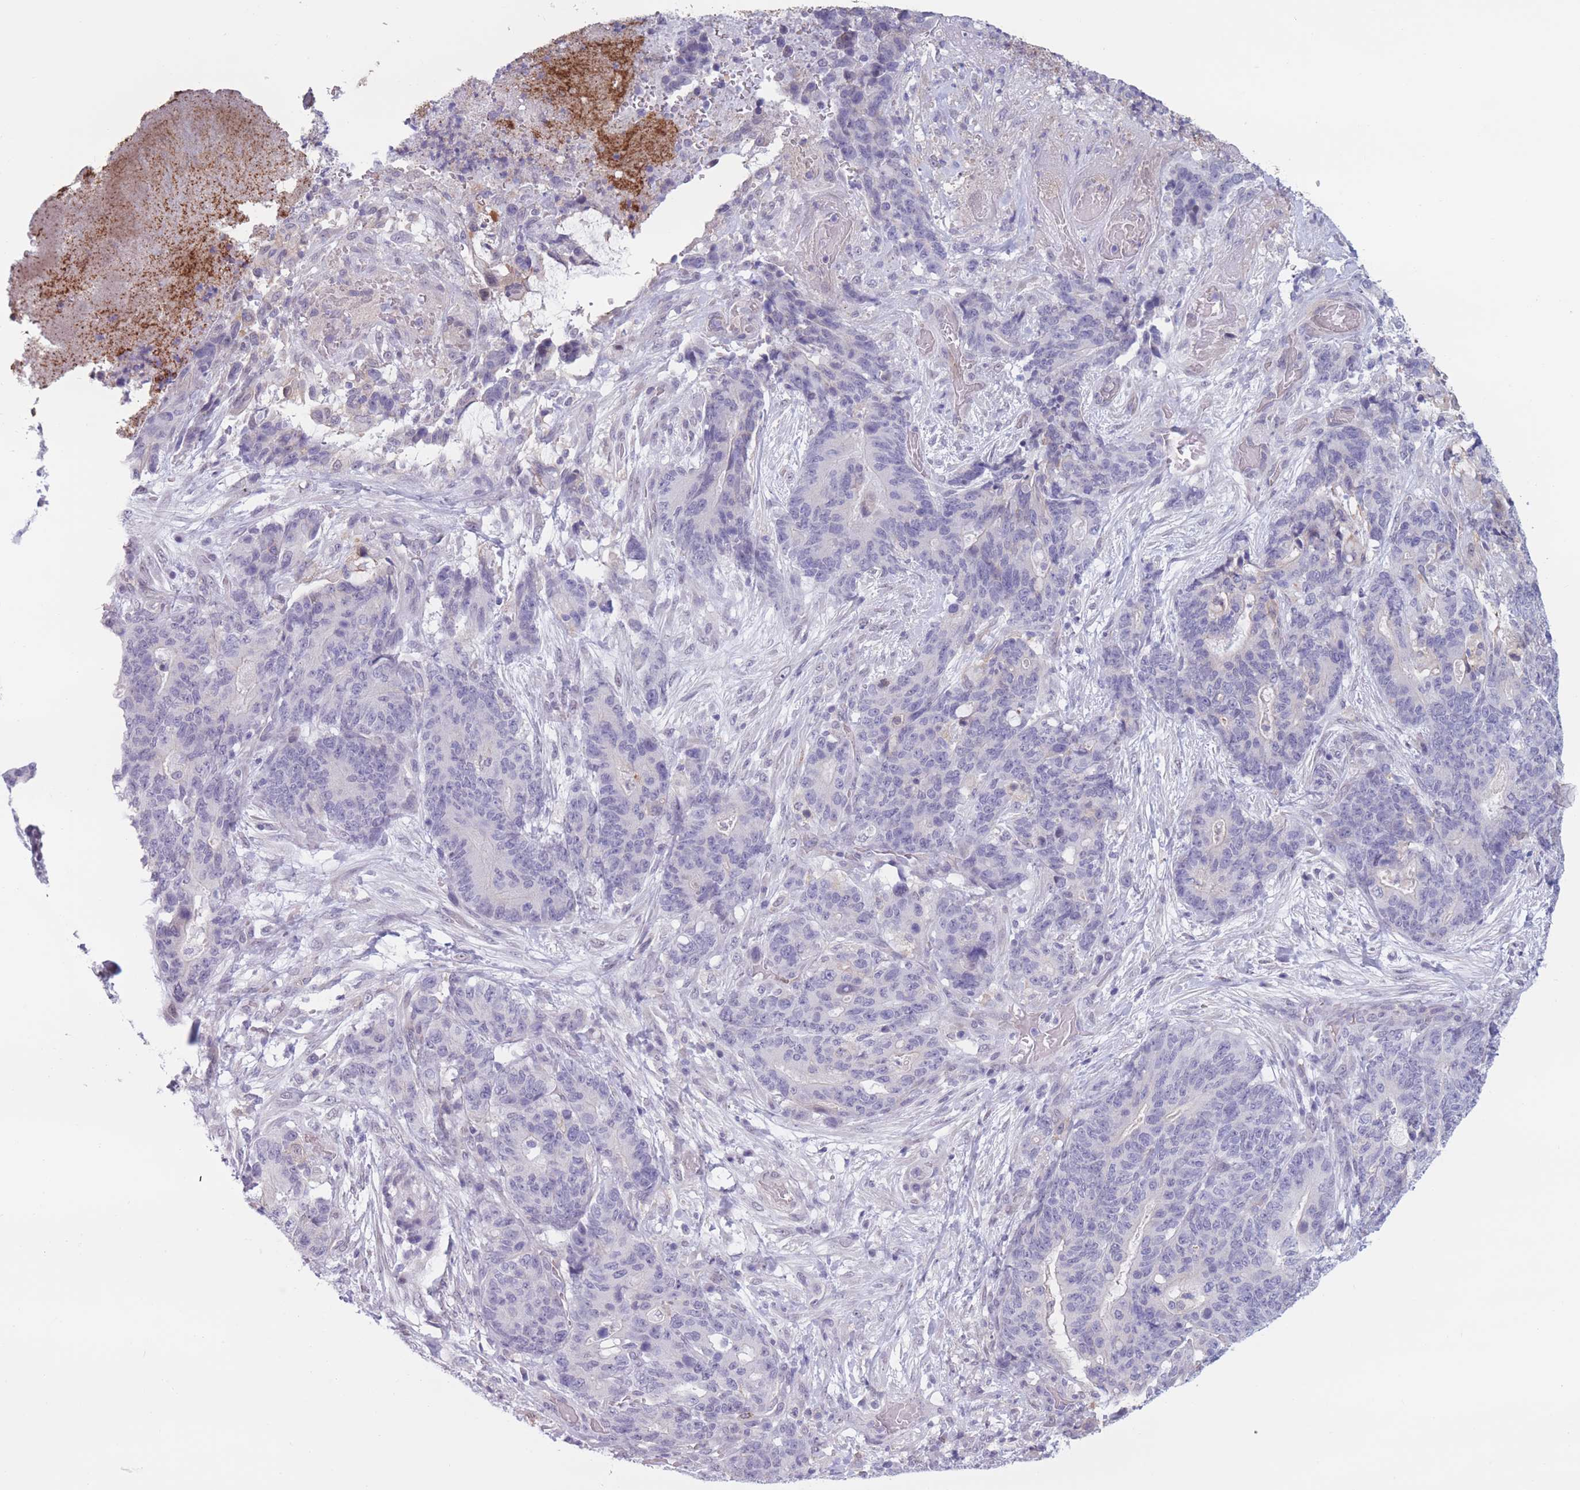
{"staining": {"intensity": "negative", "quantity": "none", "location": "none"}, "tissue": "stomach cancer", "cell_type": "Tumor cells", "image_type": "cancer", "snomed": [{"axis": "morphology", "description": "Normal tissue, NOS"}, {"axis": "morphology", "description": "Adenocarcinoma, NOS"}, {"axis": "topography", "description": "Stomach"}], "caption": "This is a image of IHC staining of stomach cancer, which shows no staining in tumor cells. (Brightfield microscopy of DAB immunohistochemistry (IHC) at high magnification).", "gene": "PODXL", "patient": {"sex": "female", "age": 64}}